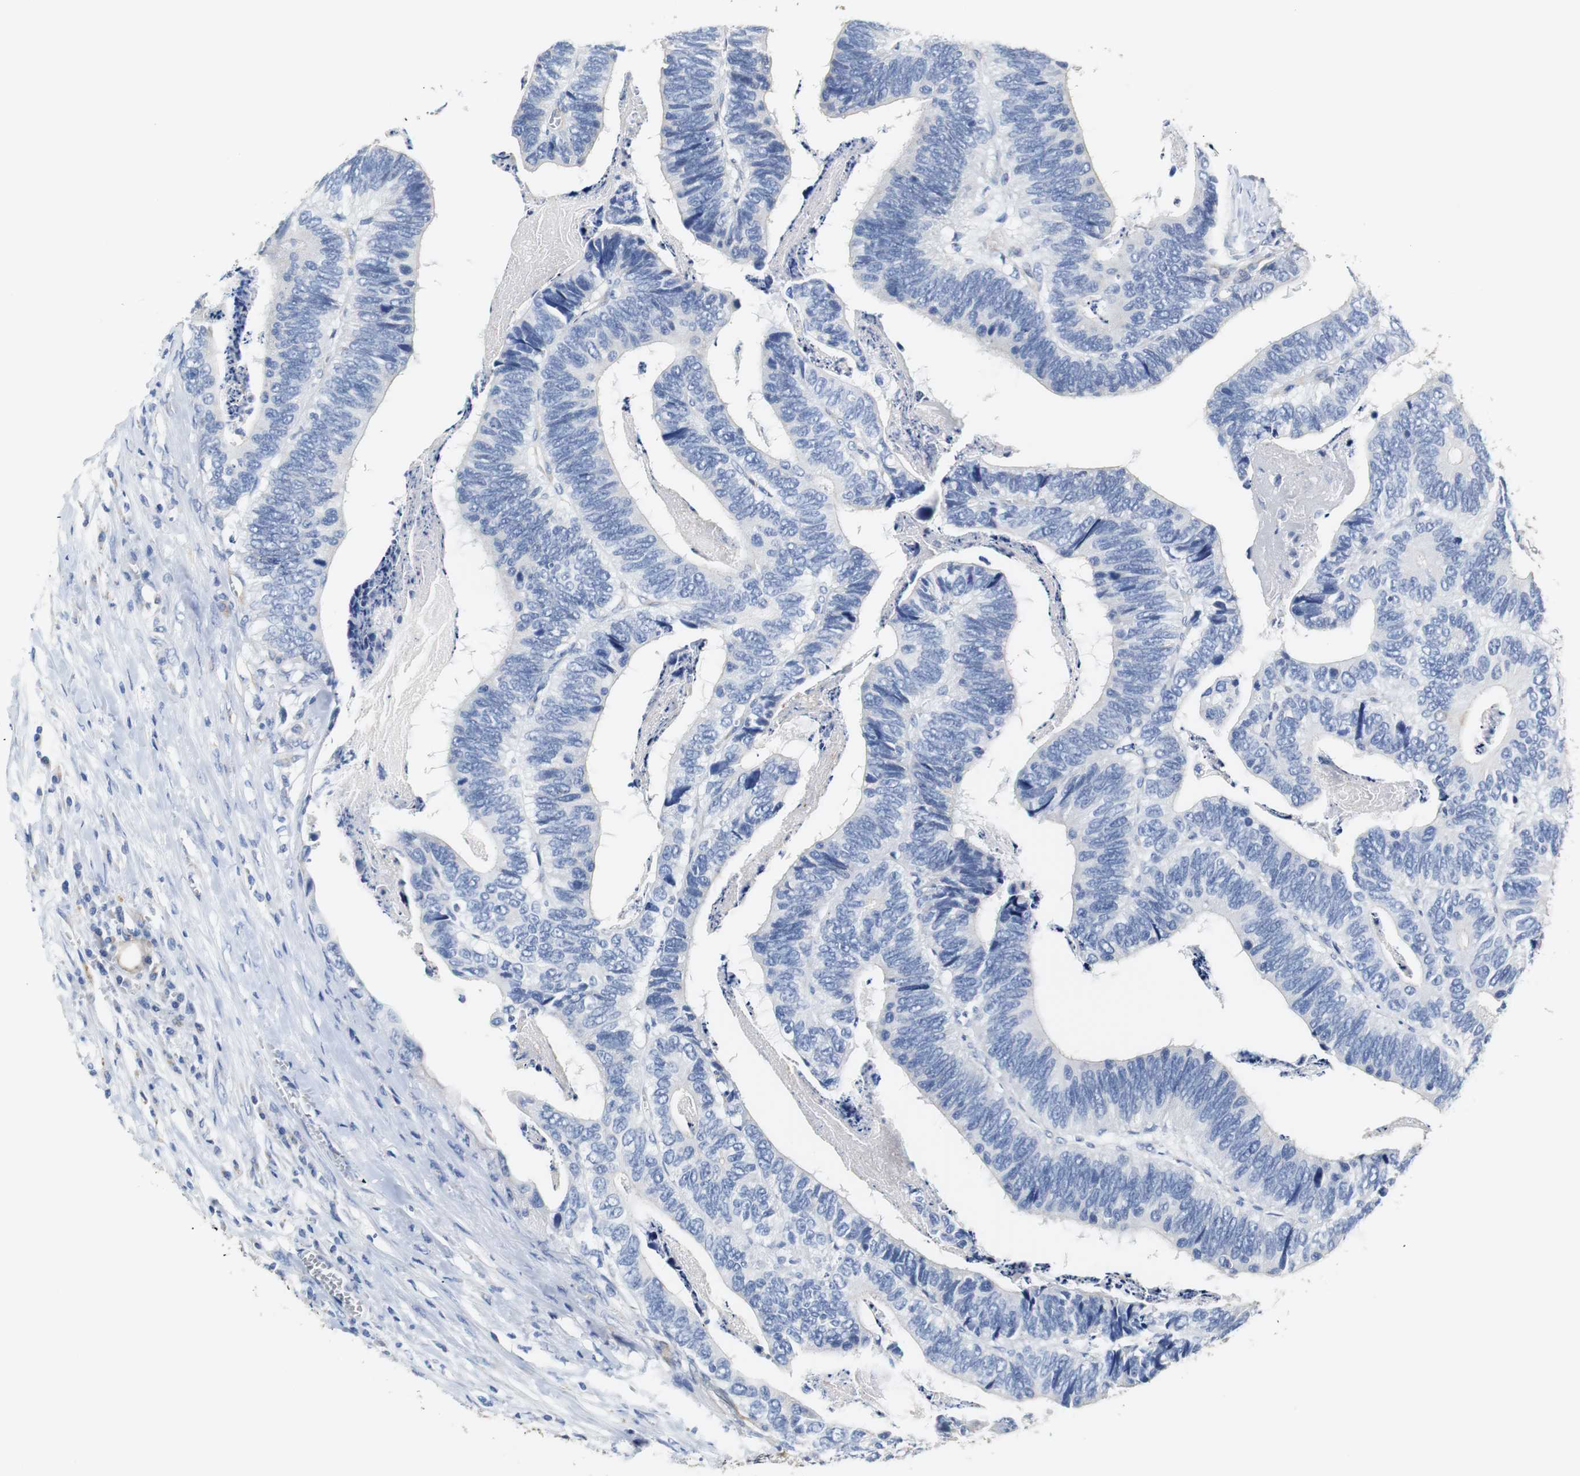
{"staining": {"intensity": "negative", "quantity": "none", "location": "none"}, "tissue": "colorectal cancer", "cell_type": "Tumor cells", "image_type": "cancer", "snomed": [{"axis": "morphology", "description": "Adenocarcinoma, NOS"}, {"axis": "topography", "description": "Colon"}], "caption": "IHC histopathology image of neoplastic tissue: colorectal cancer stained with DAB (3,3'-diaminobenzidine) displays no significant protein expression in tumor cells.", "gene": "PCK1", "patient": {"sex": "male", "age": 72}}